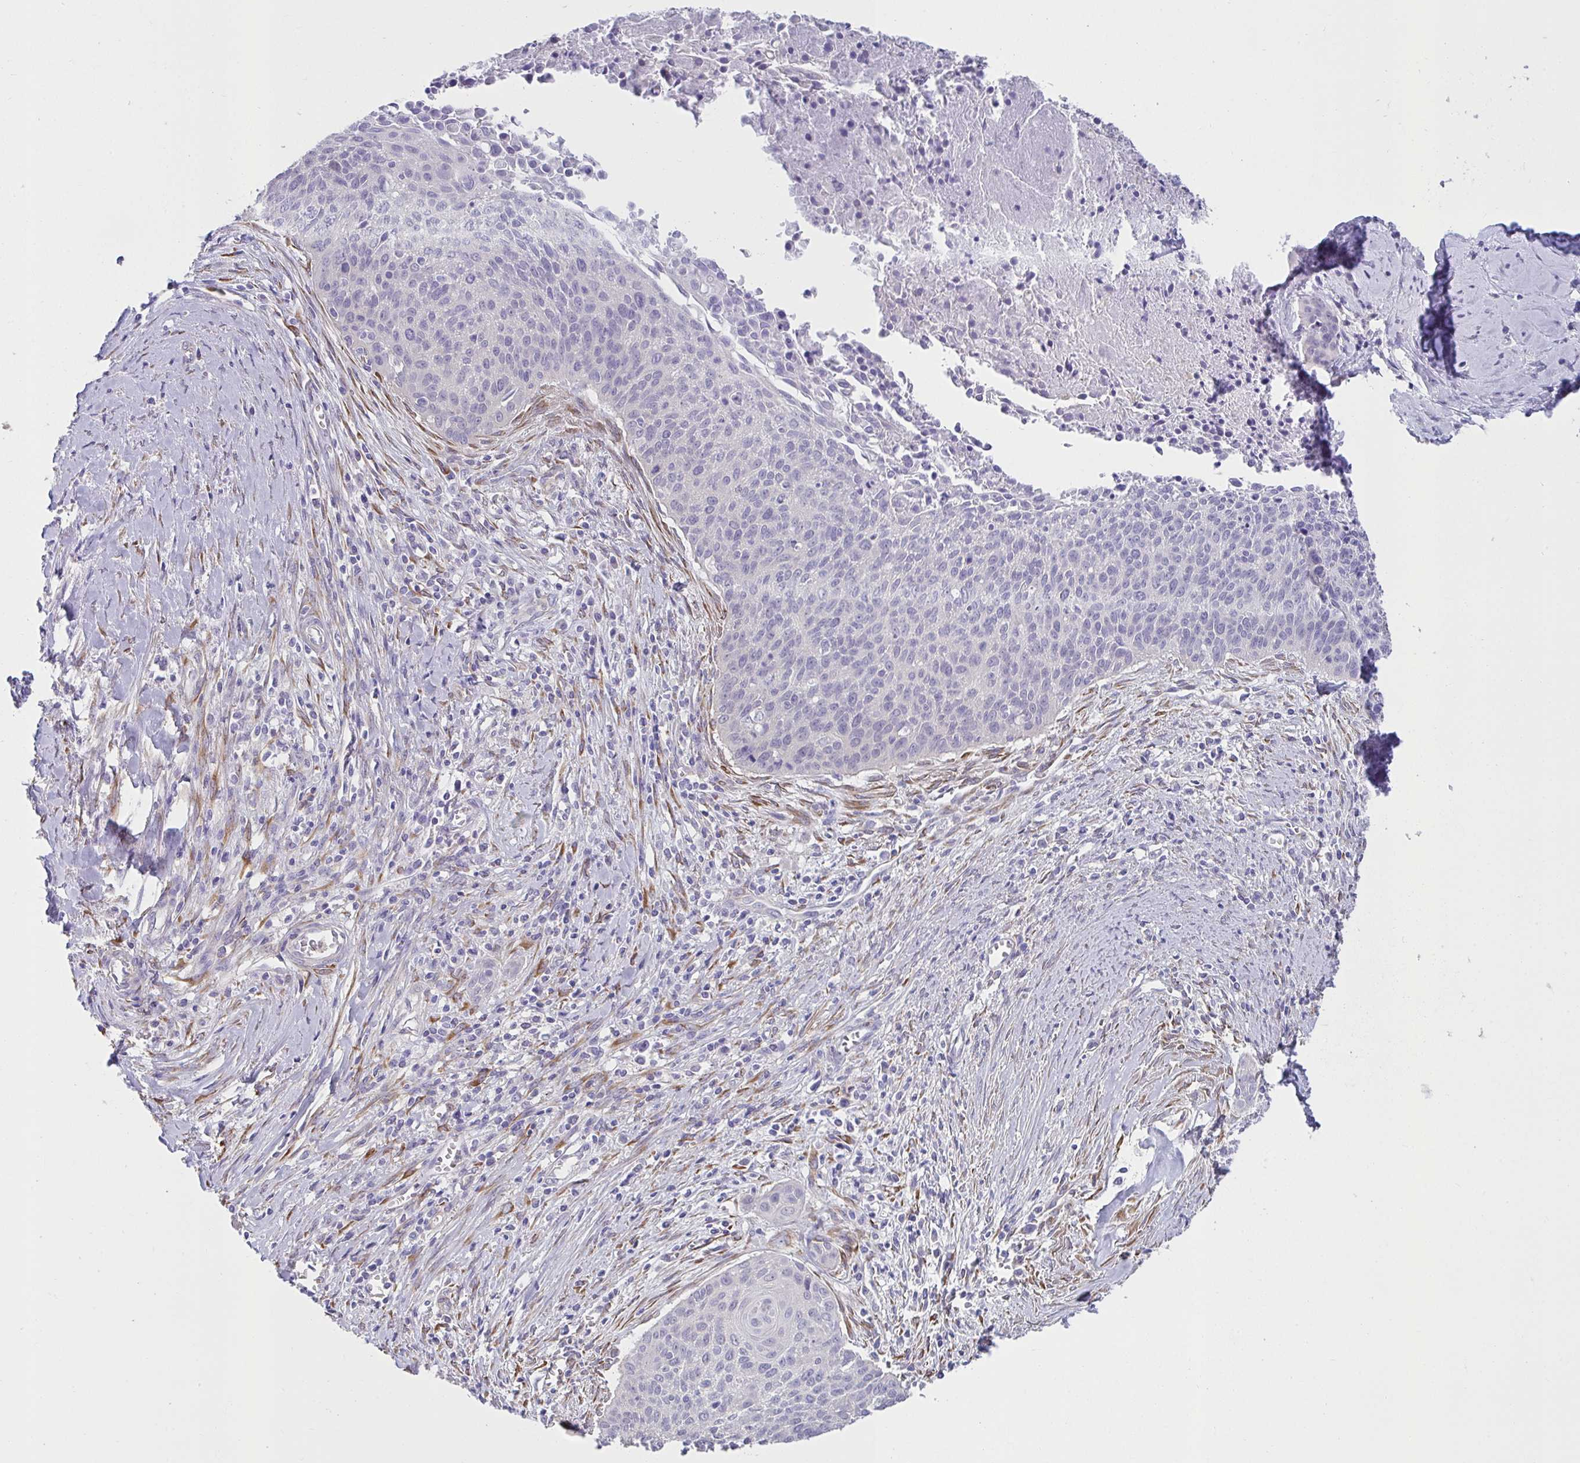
{"staining": {"intensity": "negative", "quantity": "none", "location": "none"}, "tissue": "cervical cancer", "cell_type": "Tumor cells", "image_type": "cancer", "snomed": [{"axis": "morphology", "description": "Squamous cell carcinoma, NOS"}, {"axis": "topography", "description": "Cervix"}], "caption": "An immunohistochemistry (IHC) photomicrograph of cervical cancer is shown. There is no staining in tumor cells of cervical cancer.", "gene": "CXCR1", "patient": {"sex": "female", "age": 55}}